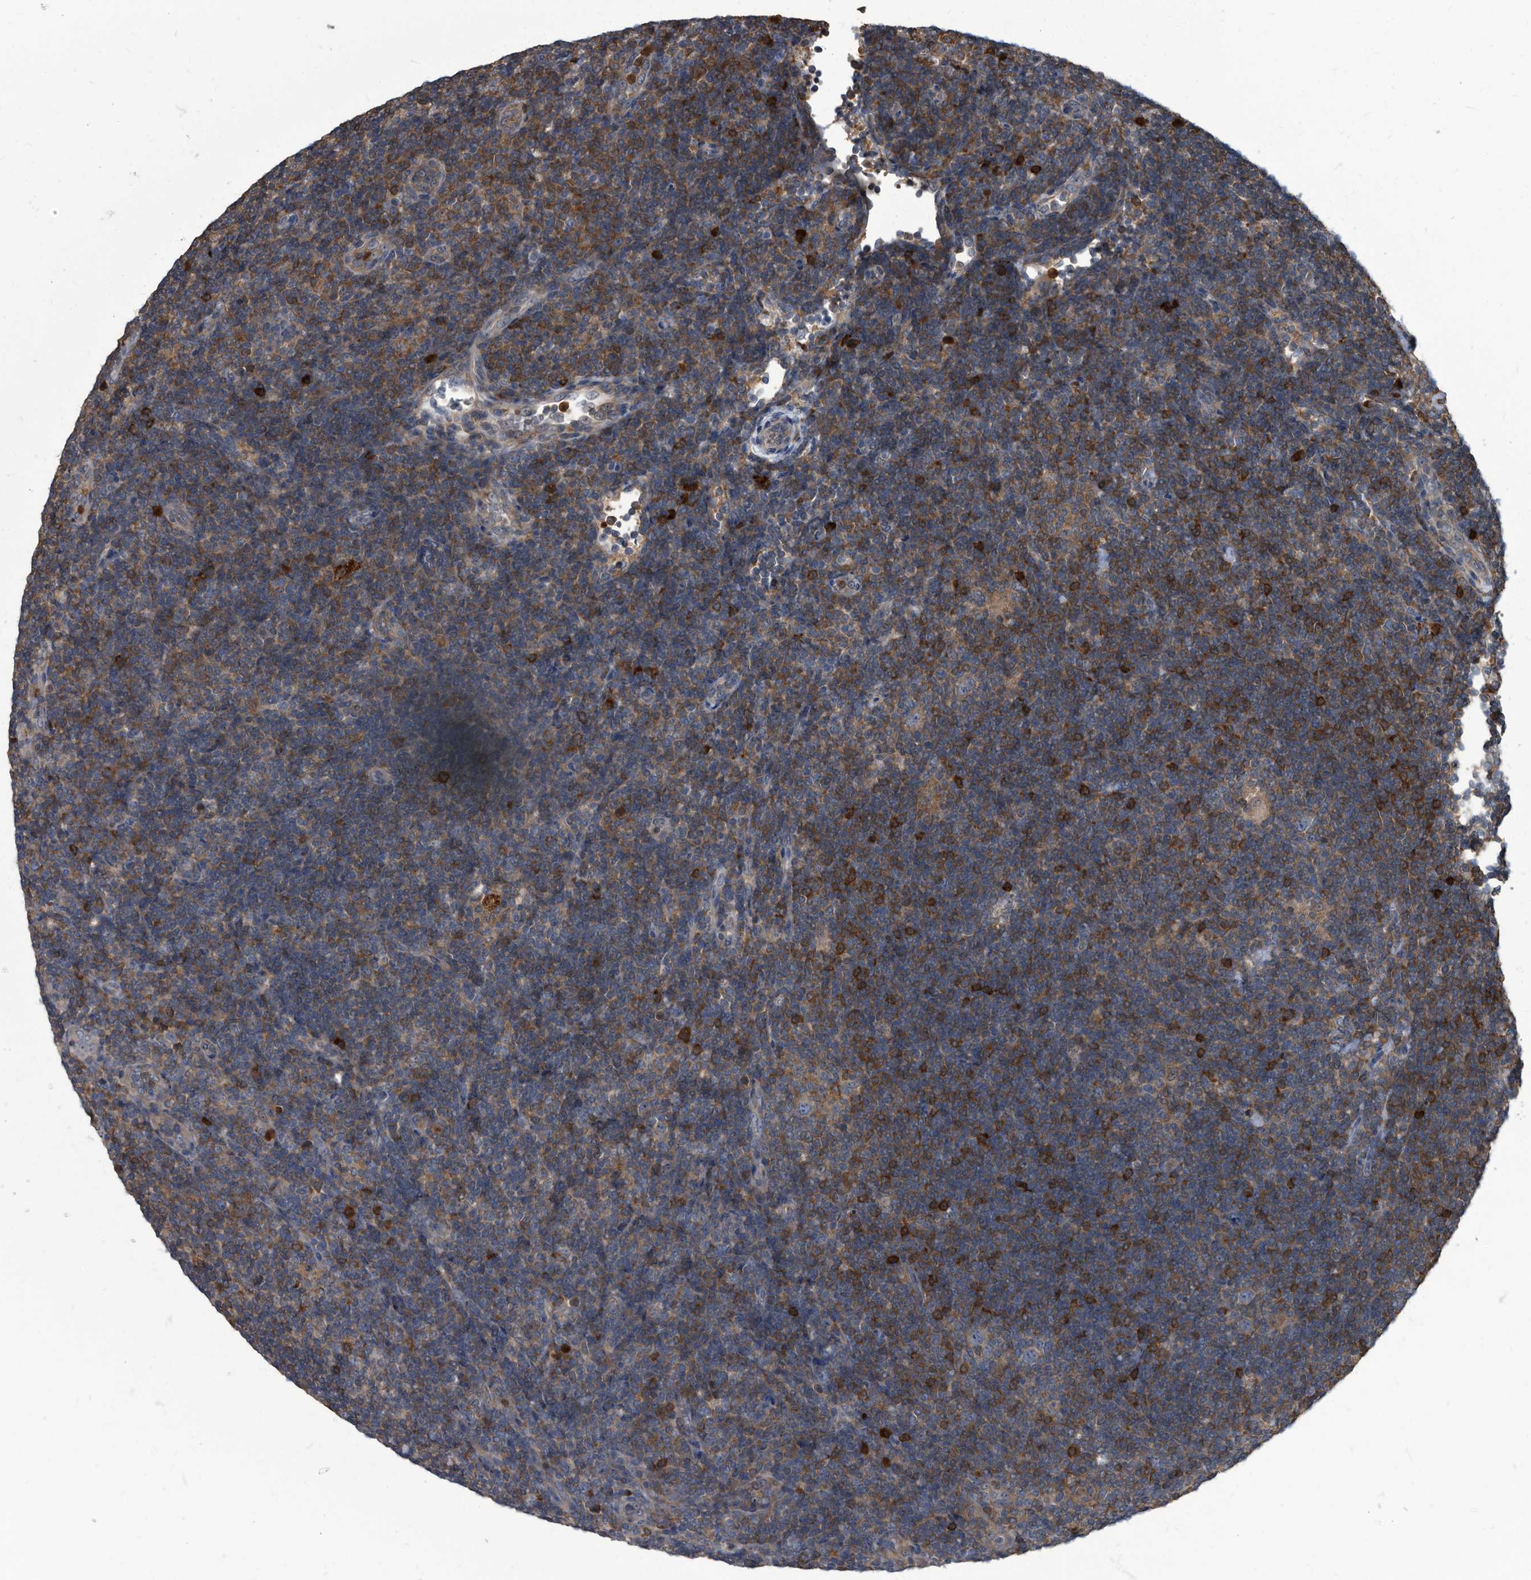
{"staining": {"intensity": "moderate", "quantity": "25%-75%", "location": "cytoplasmic/membranous"}, "tissue": "lymphoma", "cell_type": "Tumor cells", "image_type": "cancer", "snomed": [{"axis": "morphology", "description": "Hodgkin's disease, NOS"}, {"axis": "topography", "description": "Lymph node"}], "caption": "Hodgkin's disease stained for a protein (brown) exhibits moderate cytoplasmic/membranous positive expression in approximately 25%-75% of tumor cells.", "gene": "CDV3", "patient": {"sex": "female", "age": 57}}